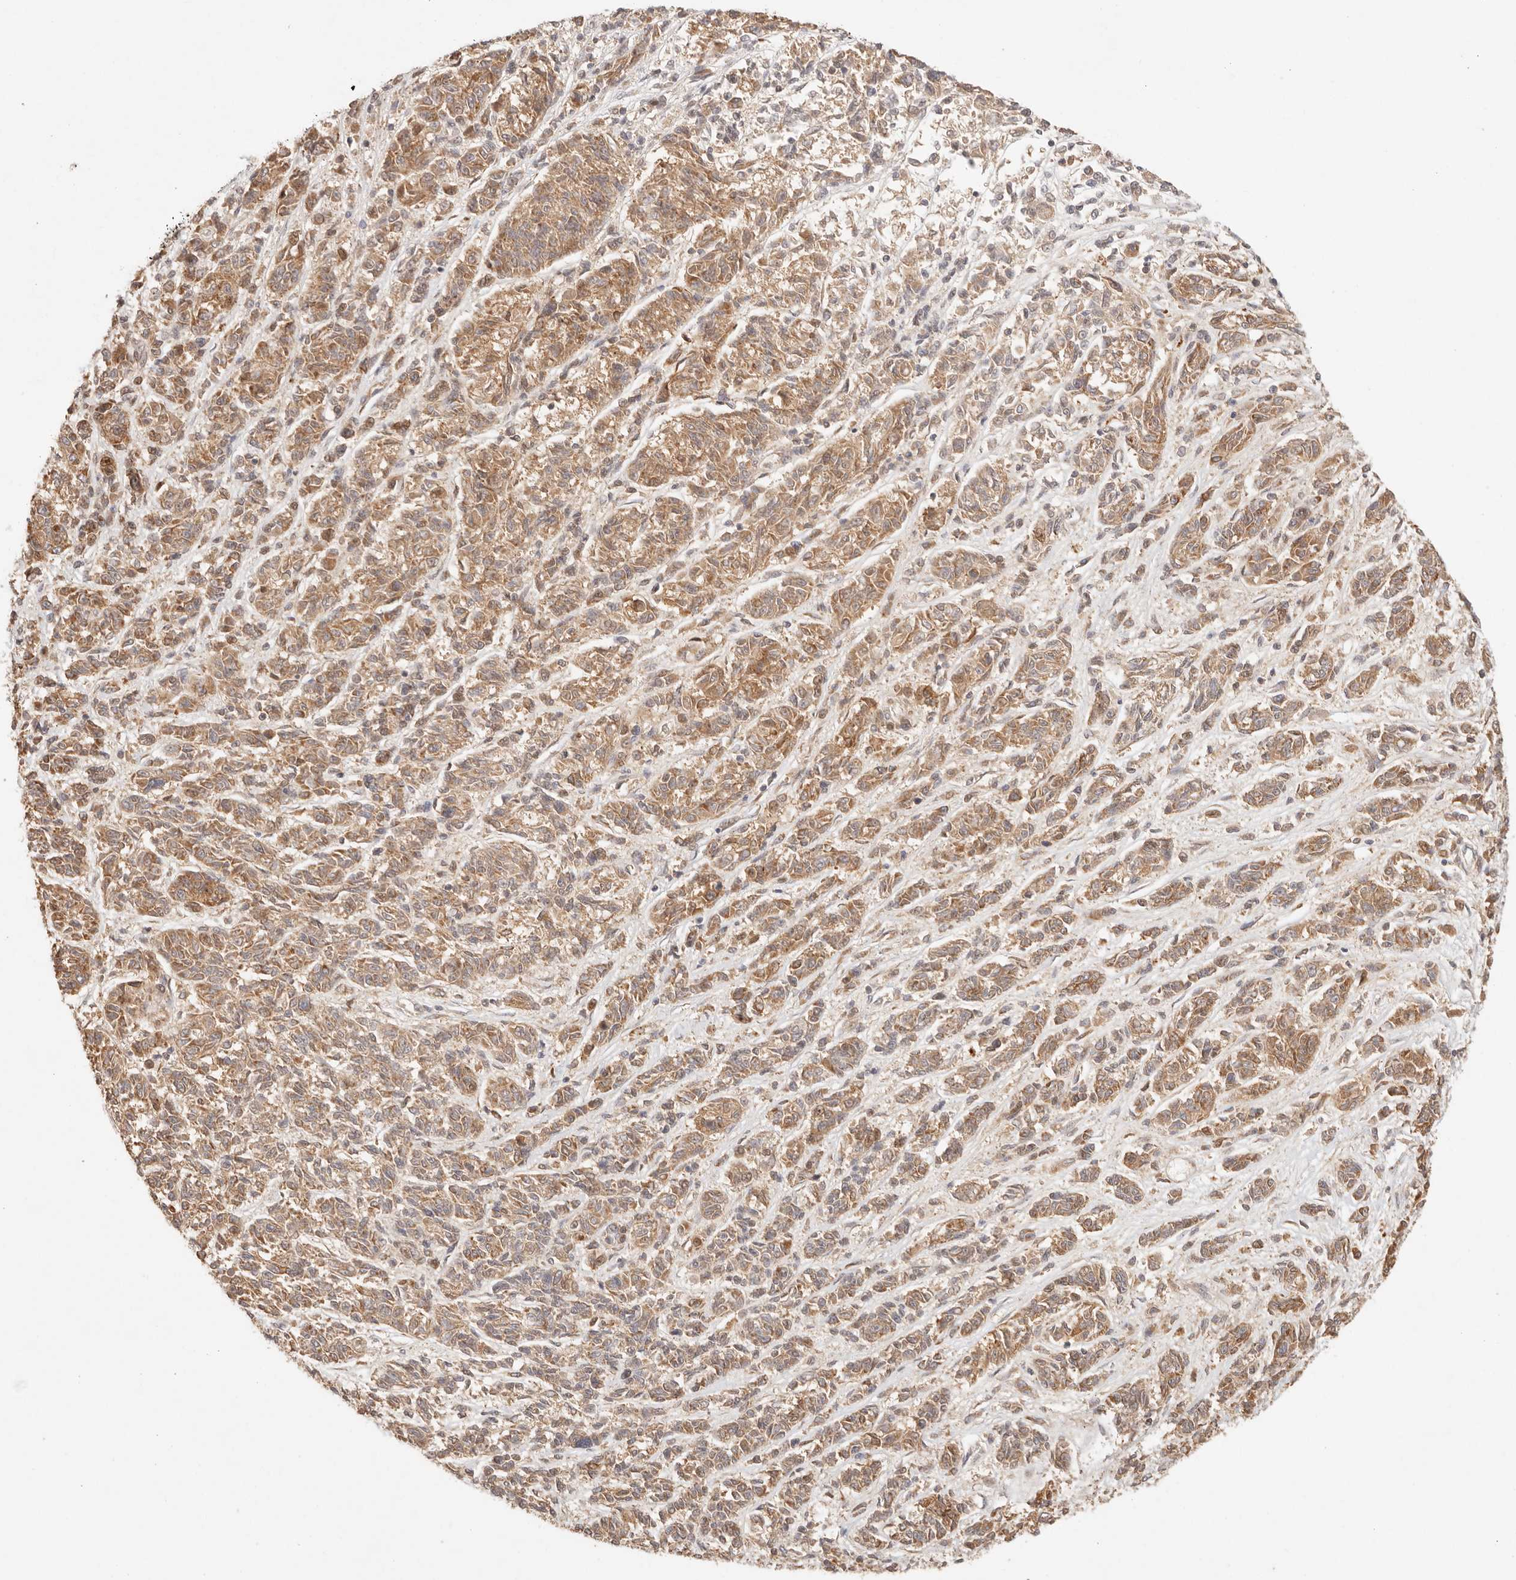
{"staining": {"intensity": "moderate", "quantity": ">75%", "location": "cytoplasmic/membranous"}, "tissue": "melanoma", "cell_type": "Tumor cells", "image_type": "cancer", "snomed": [{"axis": "morphology", "description": "Malignant melanoma, NOS"}, {"axis": "topography", "description": "Skin"}], "caption": "This is a micrograph of immunohistochemistry (IHC) staining of melanoma, which shows moderate staining in the cytoplasmic/membranous of tumor cells.", "gene": "PHLDA3", "patient": {"sex": "male", "age": 53}}